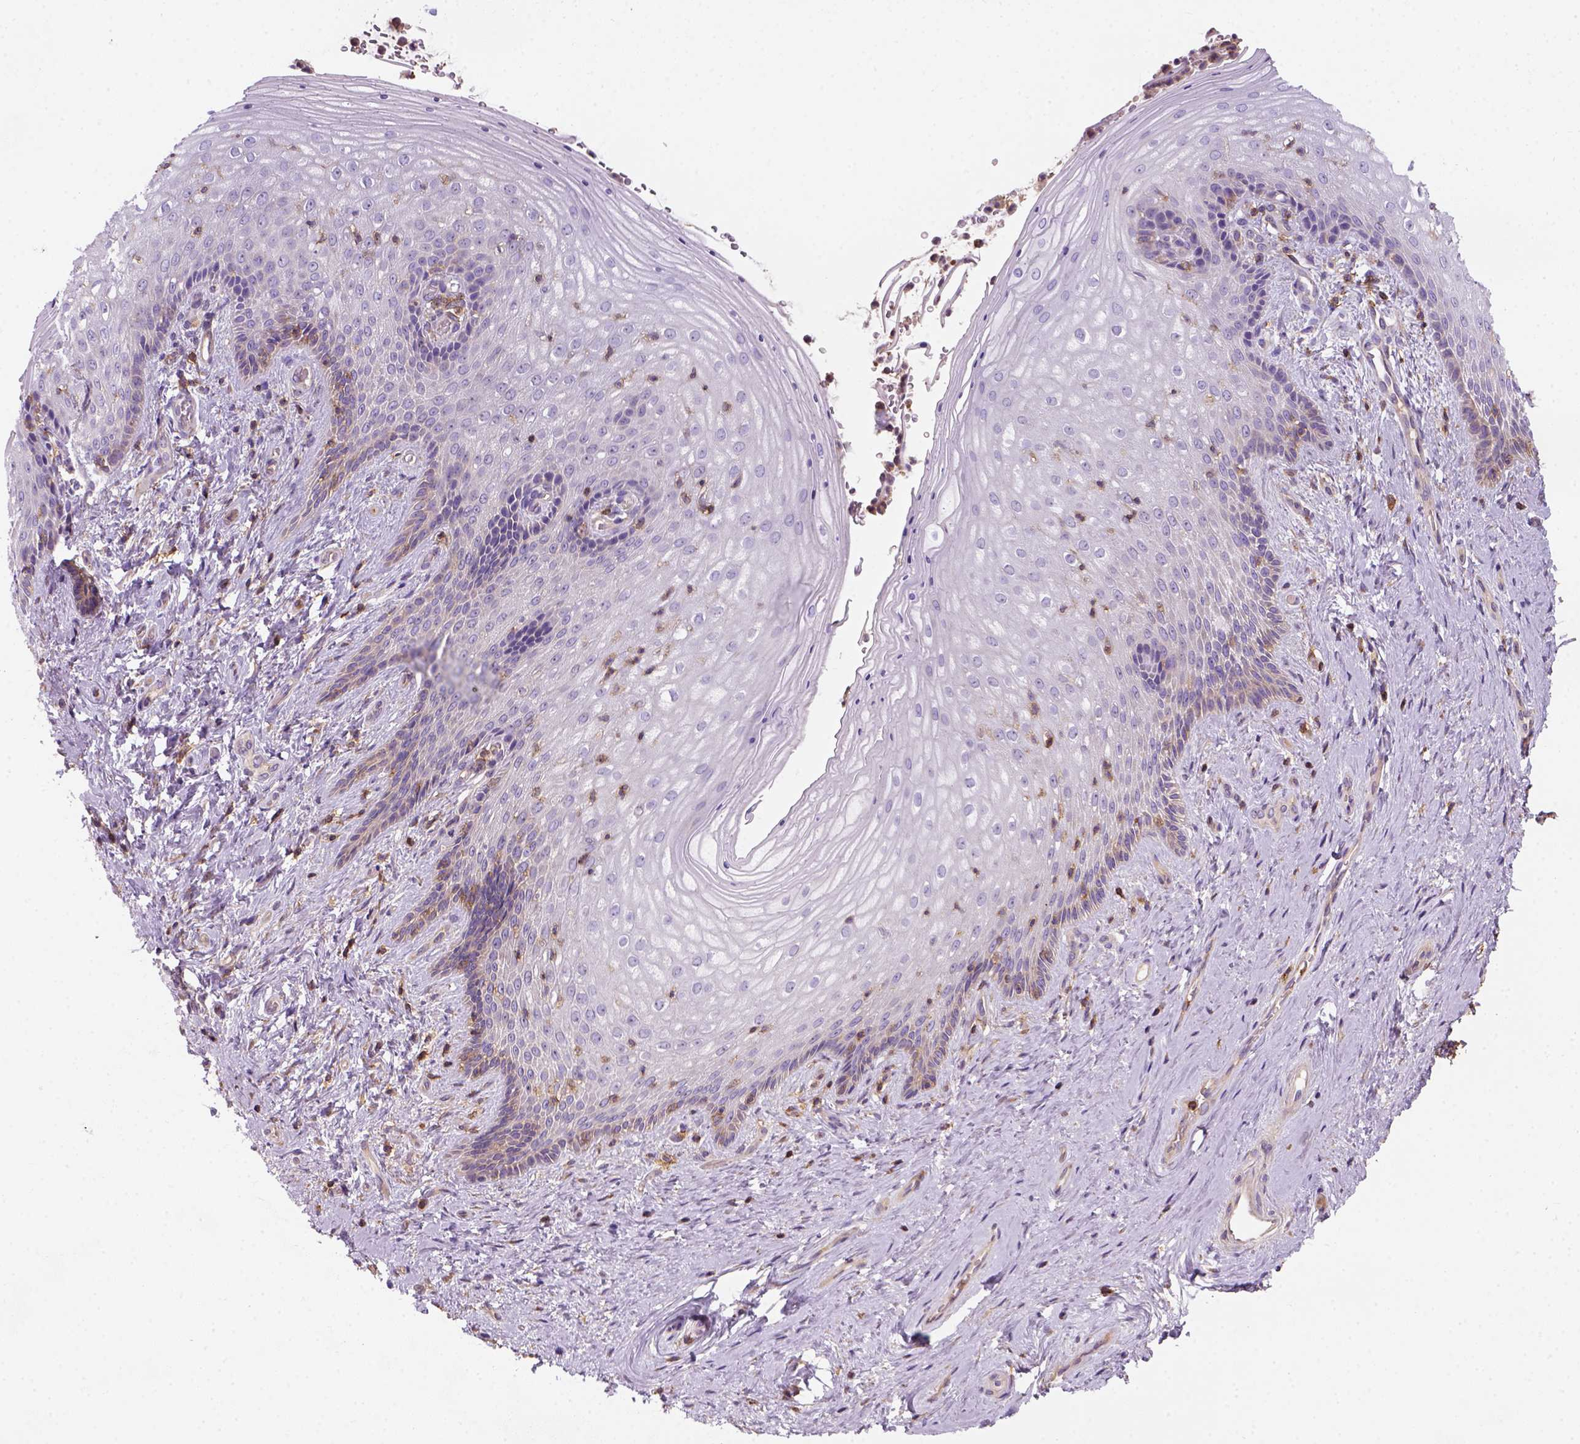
{"staining": {"intensity": "negative", "quantity": "none", "location": "none"}, "tissue": "vagina", "cell_type": "Squamous epithelial cells", "image_type": "normal", "snomed": [{"axis": "morphology", "description": "Normal tissue, NOS"}, {"axis": "topography", "description": "Vagina"}], "caption": "Immunohistochemical staining of normal human vagina shows no significant staining in squamous epithelial cells.", "gene": "GPRC5D", "patient": {"sex": "female", "age": 45}}